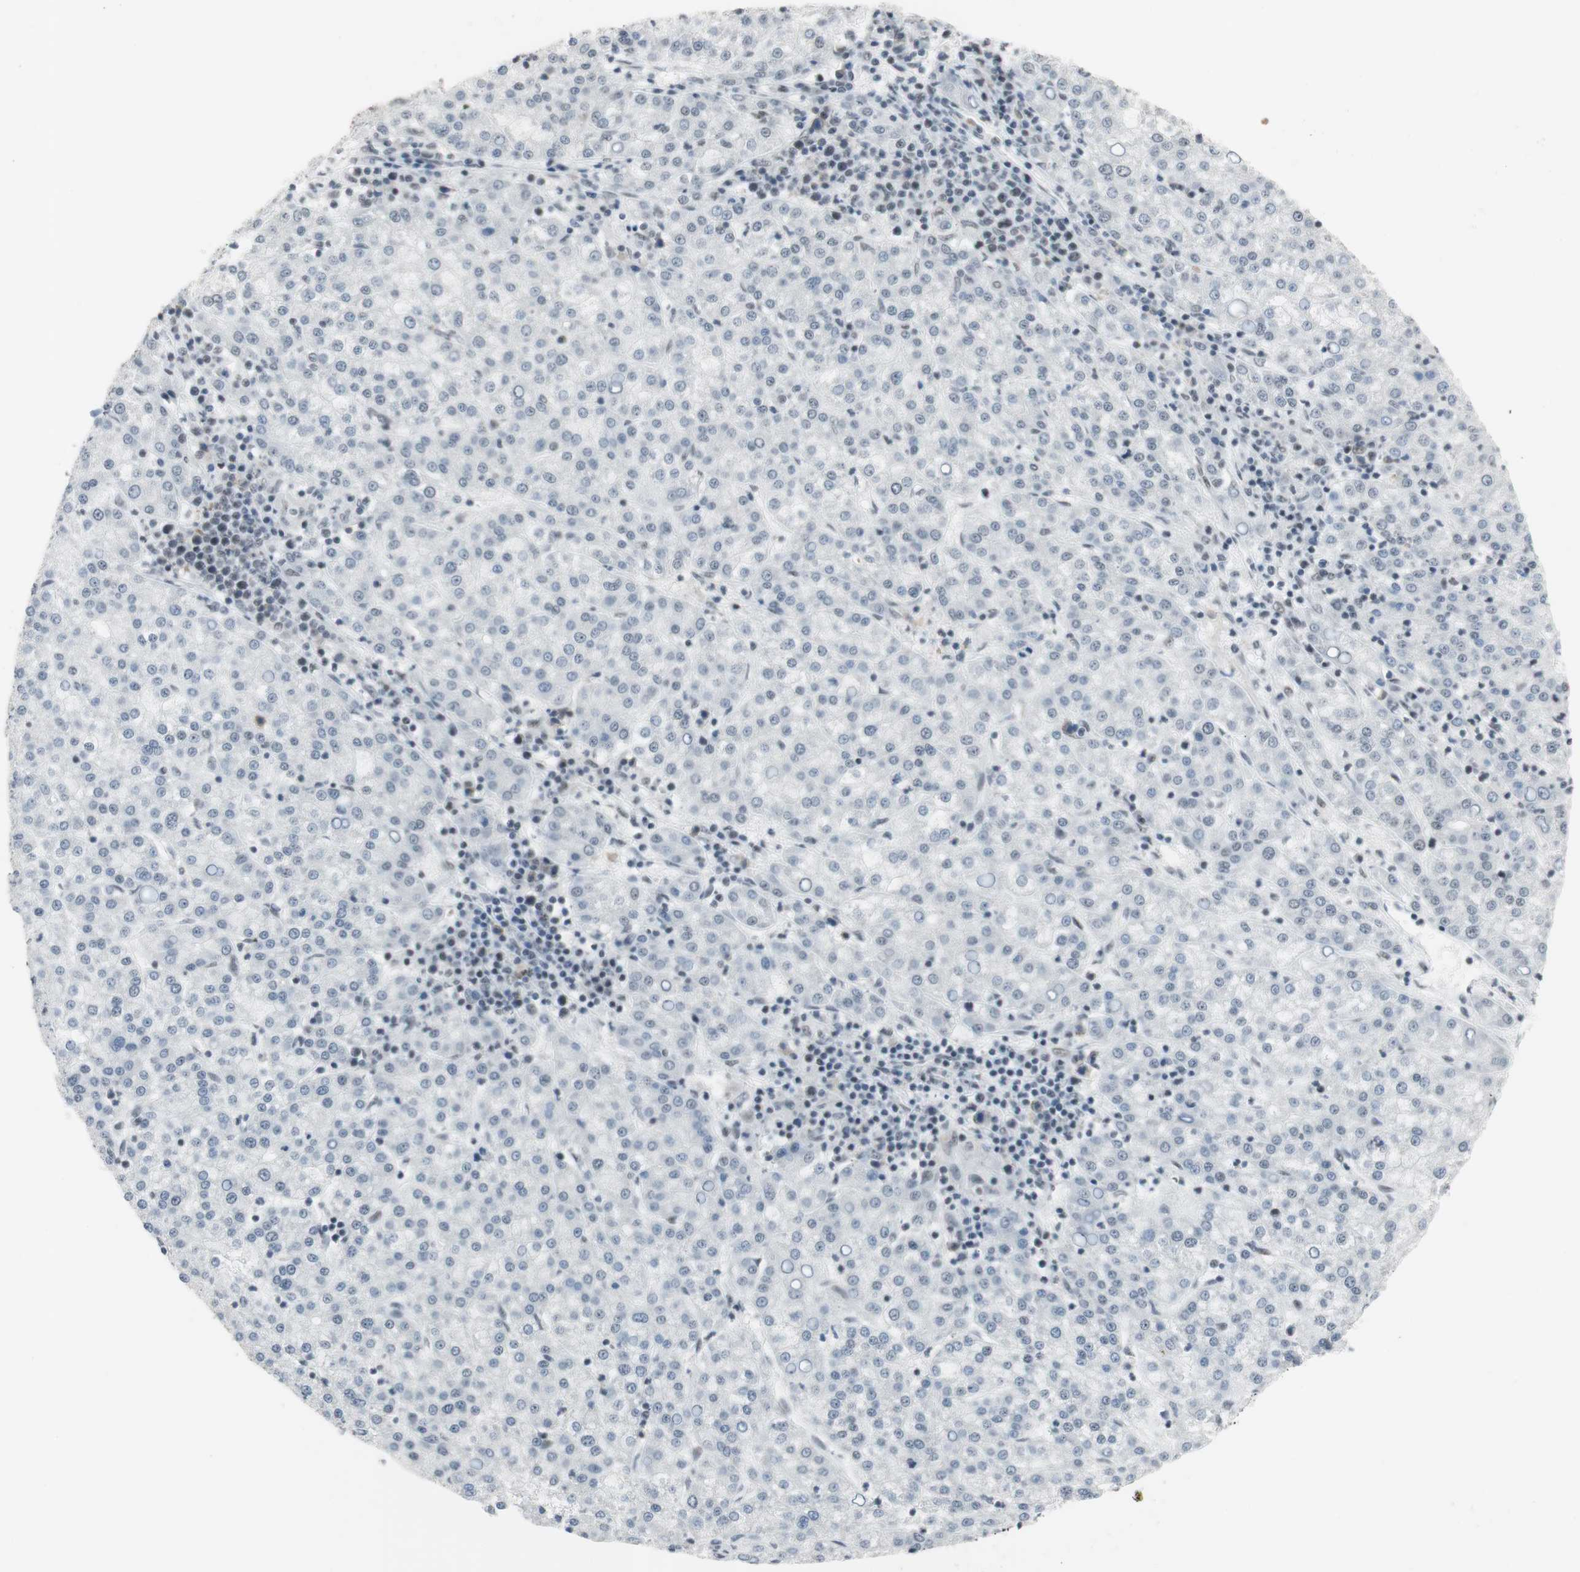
{"staining": {"intensity": "negative", "quantity": "none", "location": "none"}, "tissue": "liver cancer", "cell_type": "Tumor cells", "image_type": "cancer", "snomed": [{"axis": "morphology", "description": "Carcinoma, Hepatocellular, NOS"}, {"axis": "topography", "description": "Liver"}], "caption": "Liver cancer (hepatocellular carcinoma) stained for a protein using IHC demonstrates no staining tumor cells.", "gene": "RTF1", "patient": {"sex": "female", "age": 58}}